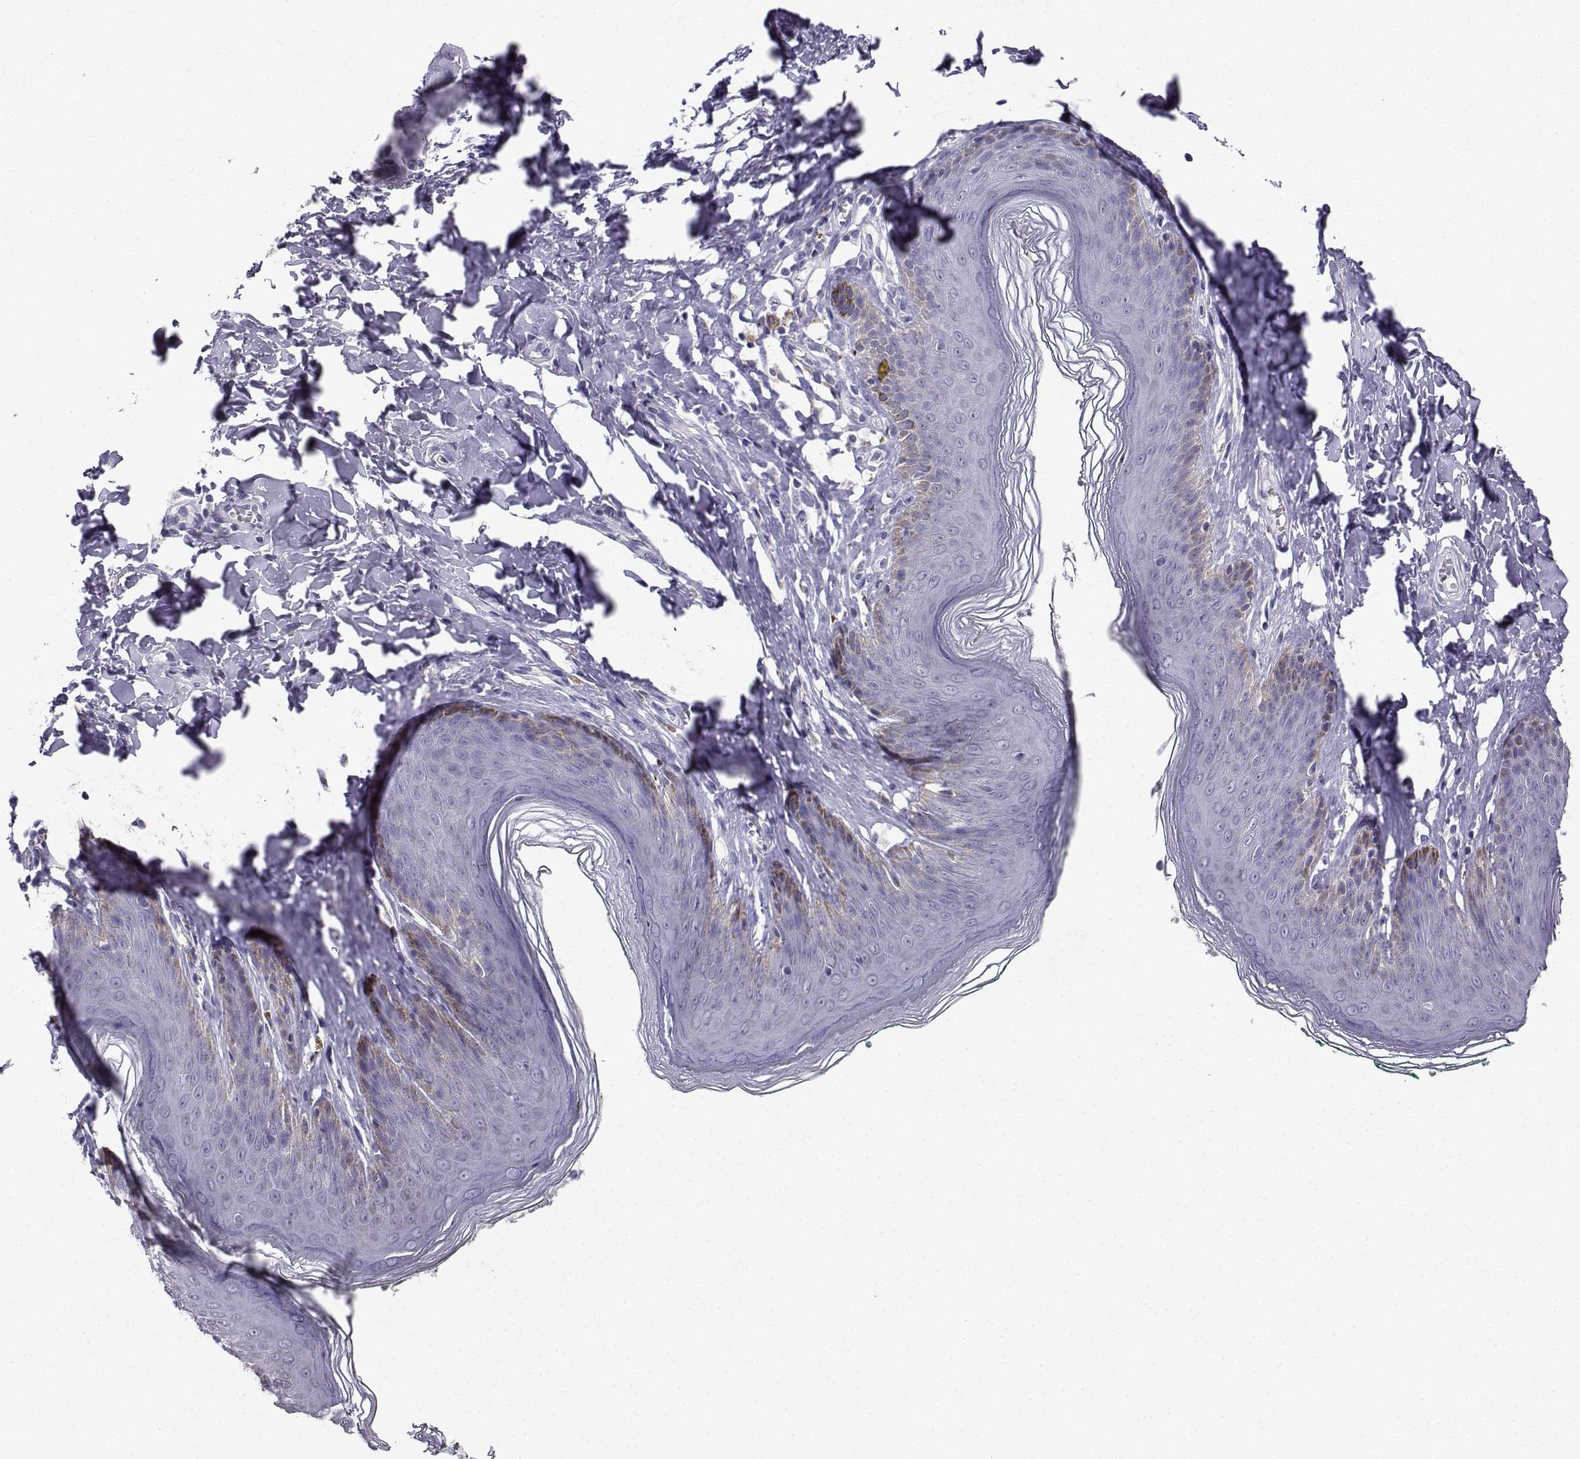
{"staining": {"intensity": "negative", "quantity": "none", "location": "none"}, "tissue": "skin", "cell_type": "Epidermal cells", "image_type": "normal", "snomed": [{"axis": "morphology", "description": "Normal tissue, NOS"}, {"axis": "topography", "description": "Vulva"}, {"axis": "topography", "description": "Peripheral nerve tissue"}], "caption": "A high-resolution micrograph shows immunohistochemistry staining of unremarkable skin, which shows no significant staining in epidermal cells.", "gene": "AVP", "patient": {"sex": "female", "age": 66}}